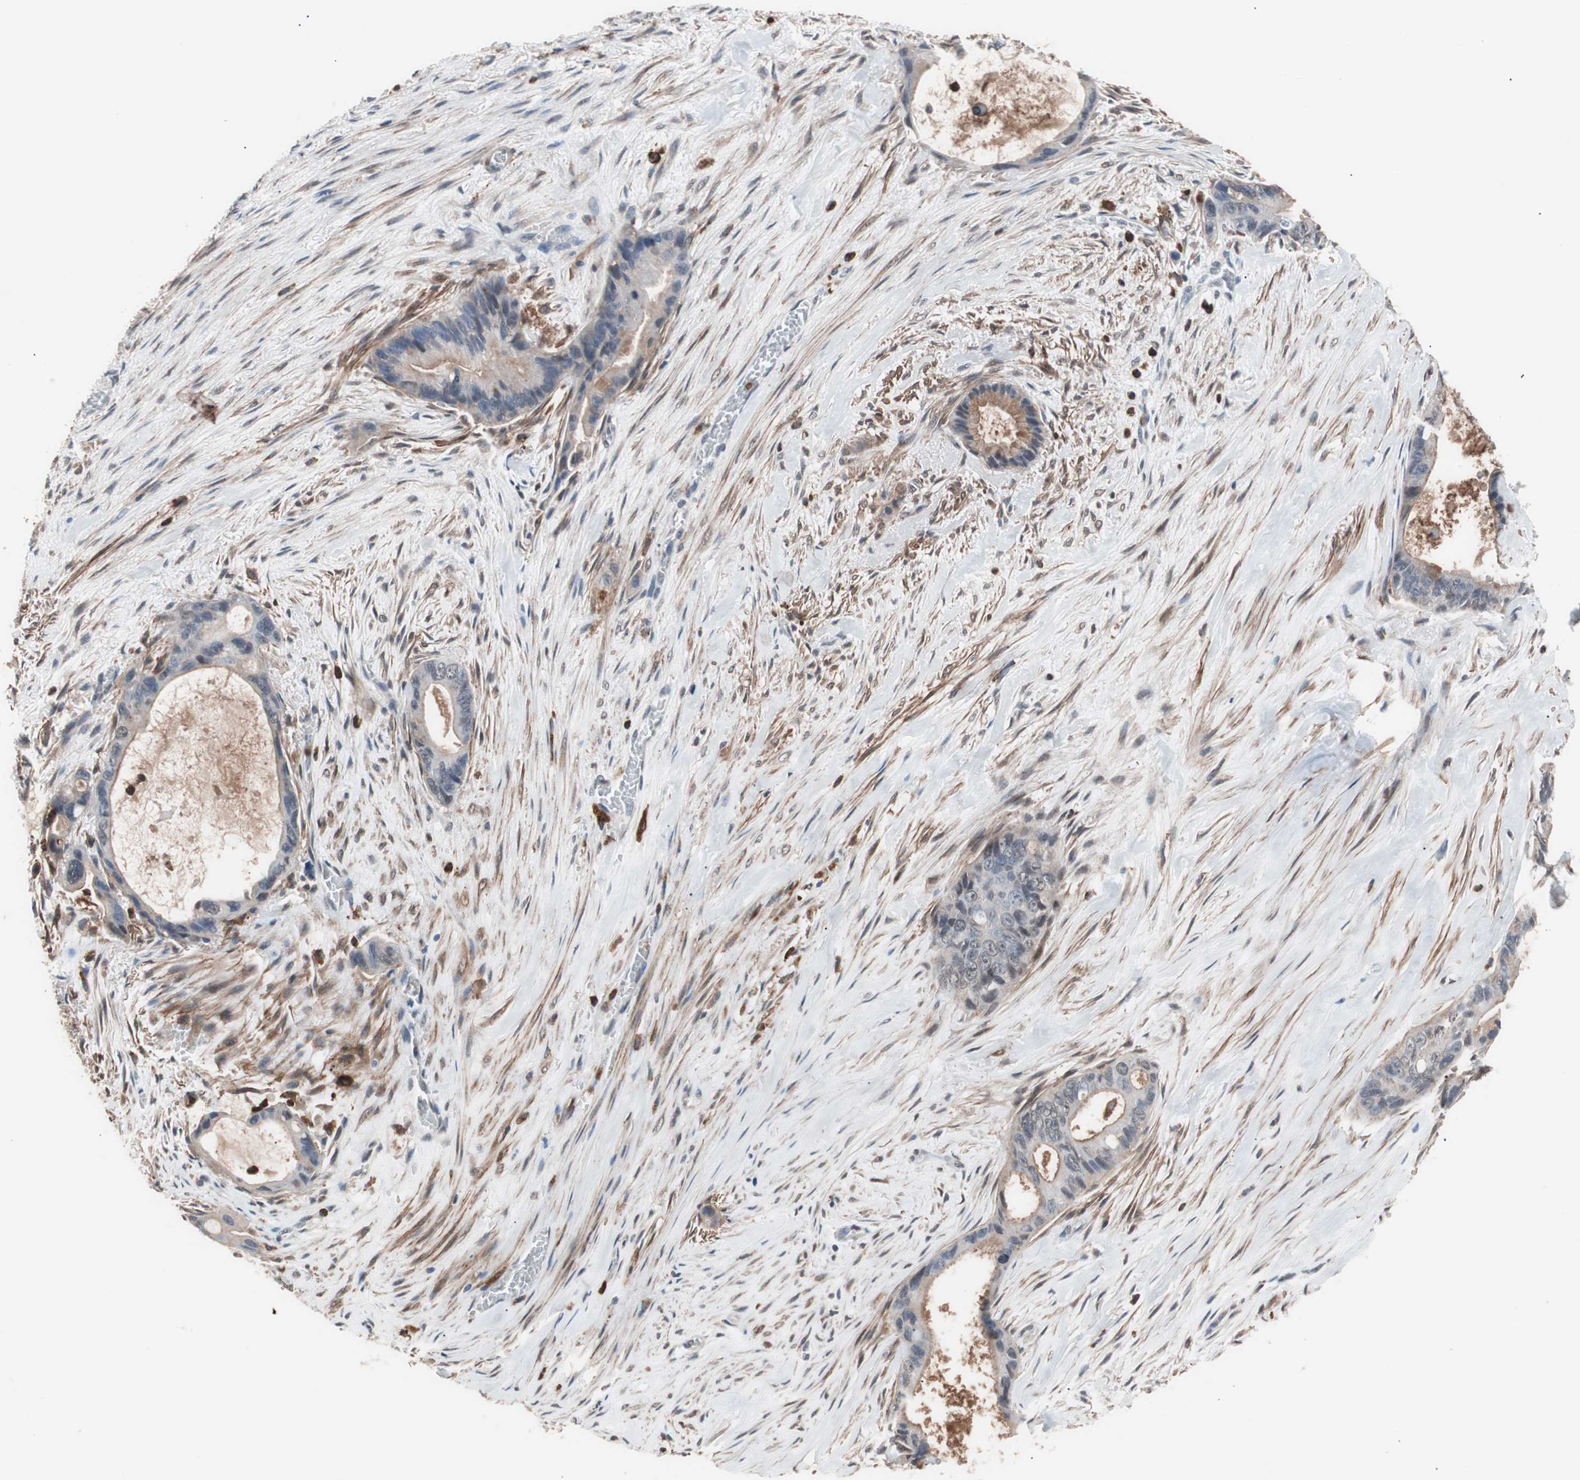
{"staining": {"intensity": "weak", "quantity": ">75%", "location": "cytoplasmic/membranous"}, "tissue": "liver cancer", "cell_type": "Tumor cells", "image_type": "cancer", "snomed": [{"axis": "morphology", "description": "Cholangiocarcinoma"}, {"axis": "topography", "description": "Liver"}], "caption": "About >75% of tumor cells in human liver cholangiocarcinoma show weak cytoplasmic/membranous protein staining as visualized by brown immunohistochemical staining.", "gene": "LITAF", "patient": {"sex": "female", "age": 55}}